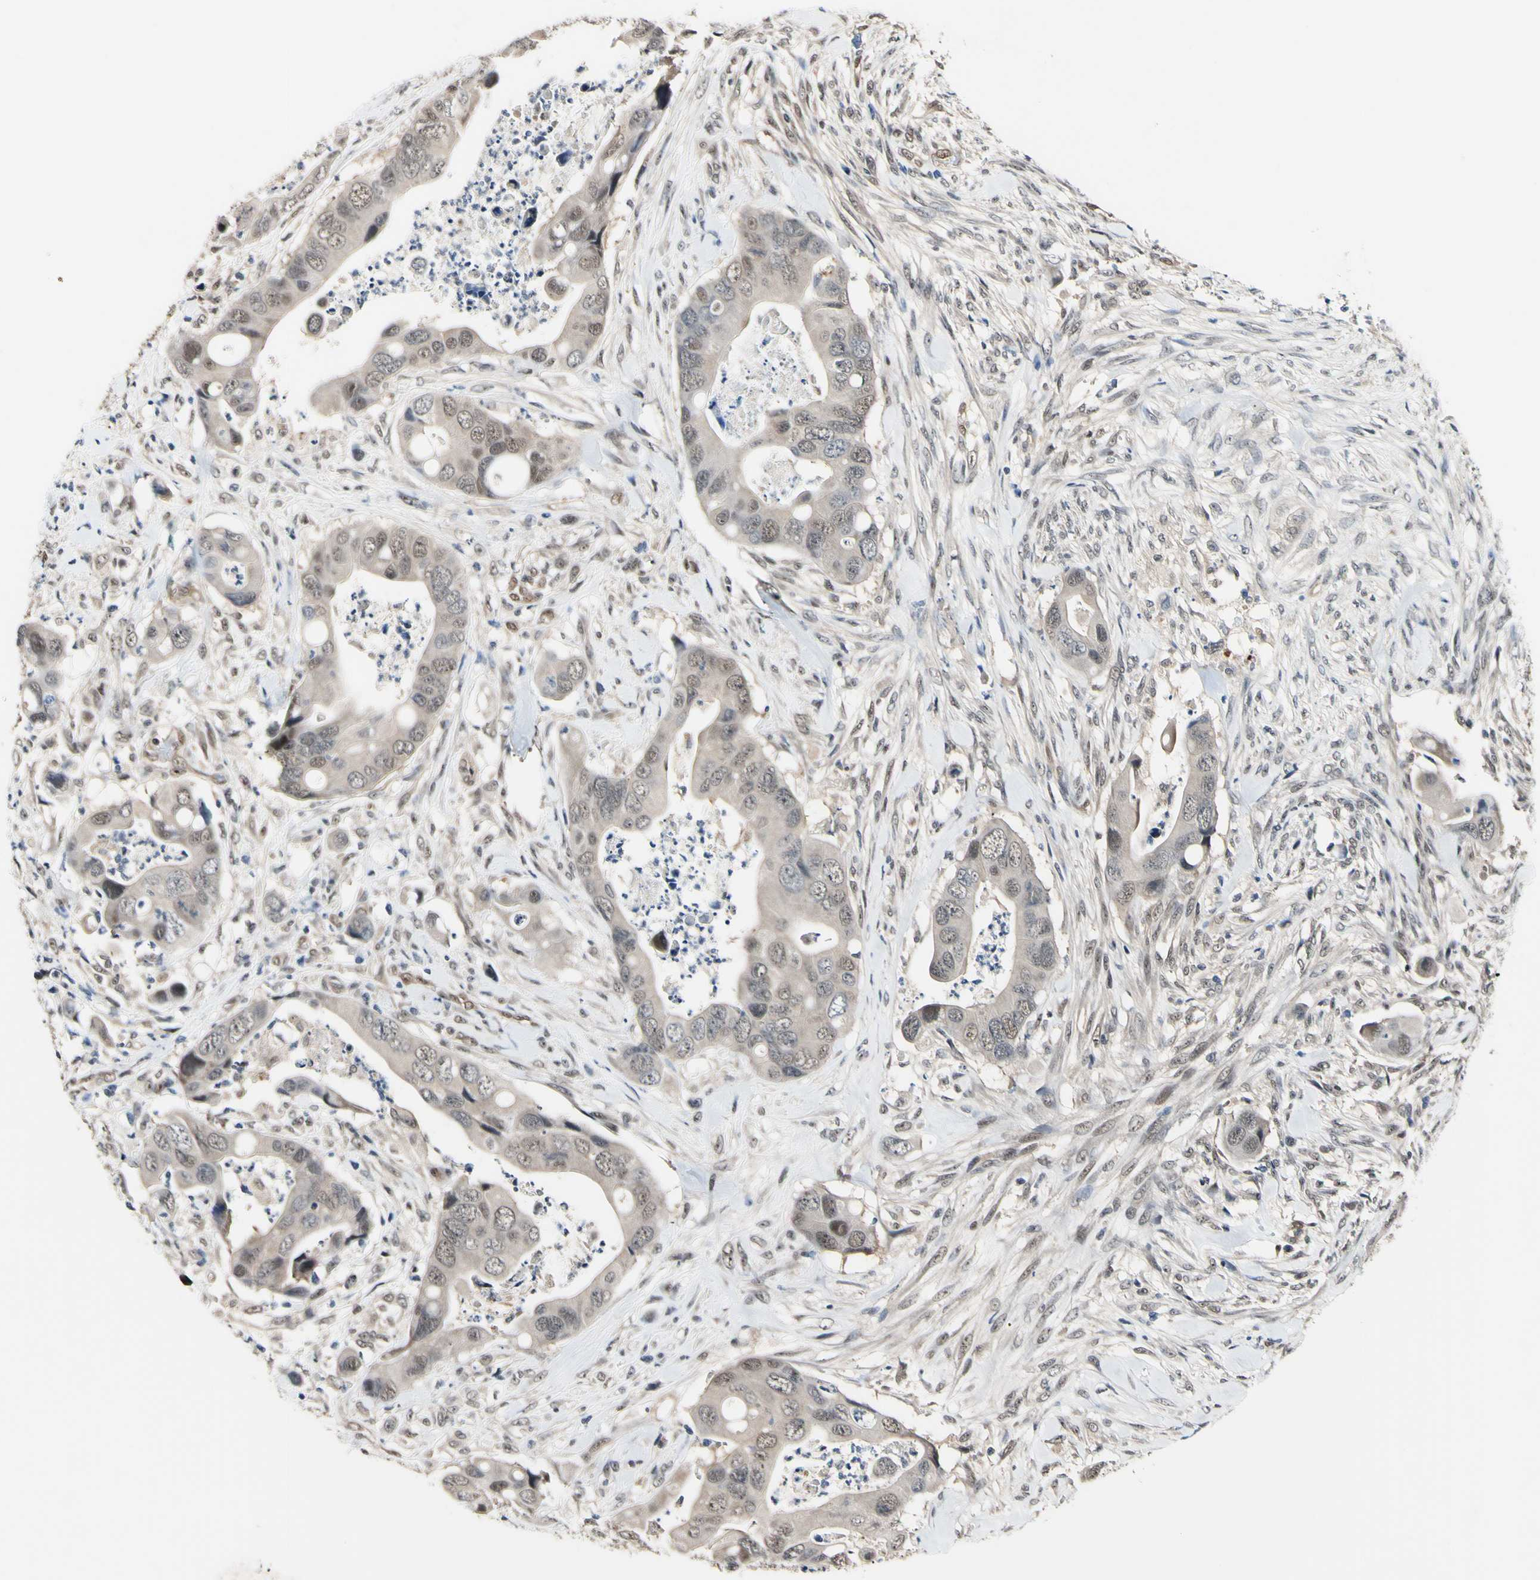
{"staining": {"intensity": "weak", "quantity": ">75%", "location": "cytoplasmic/membranous,nuclear"}, "tissue": "colorectal cancer", "cell_type": "Tumor cells", "image_type": "cancer", "snomed": [{"axis": "morphology", "description": "Adenocarcinoma, NOS"}, {"axis": "topography", "description": "Rectum"}], "caption": "Immunohistochemistry (IHC) (DAB) staining of human adenocarcinoma (colorectal) demonstrates weak cytoplasmic/membranous and nuclear protein positivity in approximately >75% of tumor cells.", "gene": "PSMD10", "patient": {"sex": "female", "age": 57}}